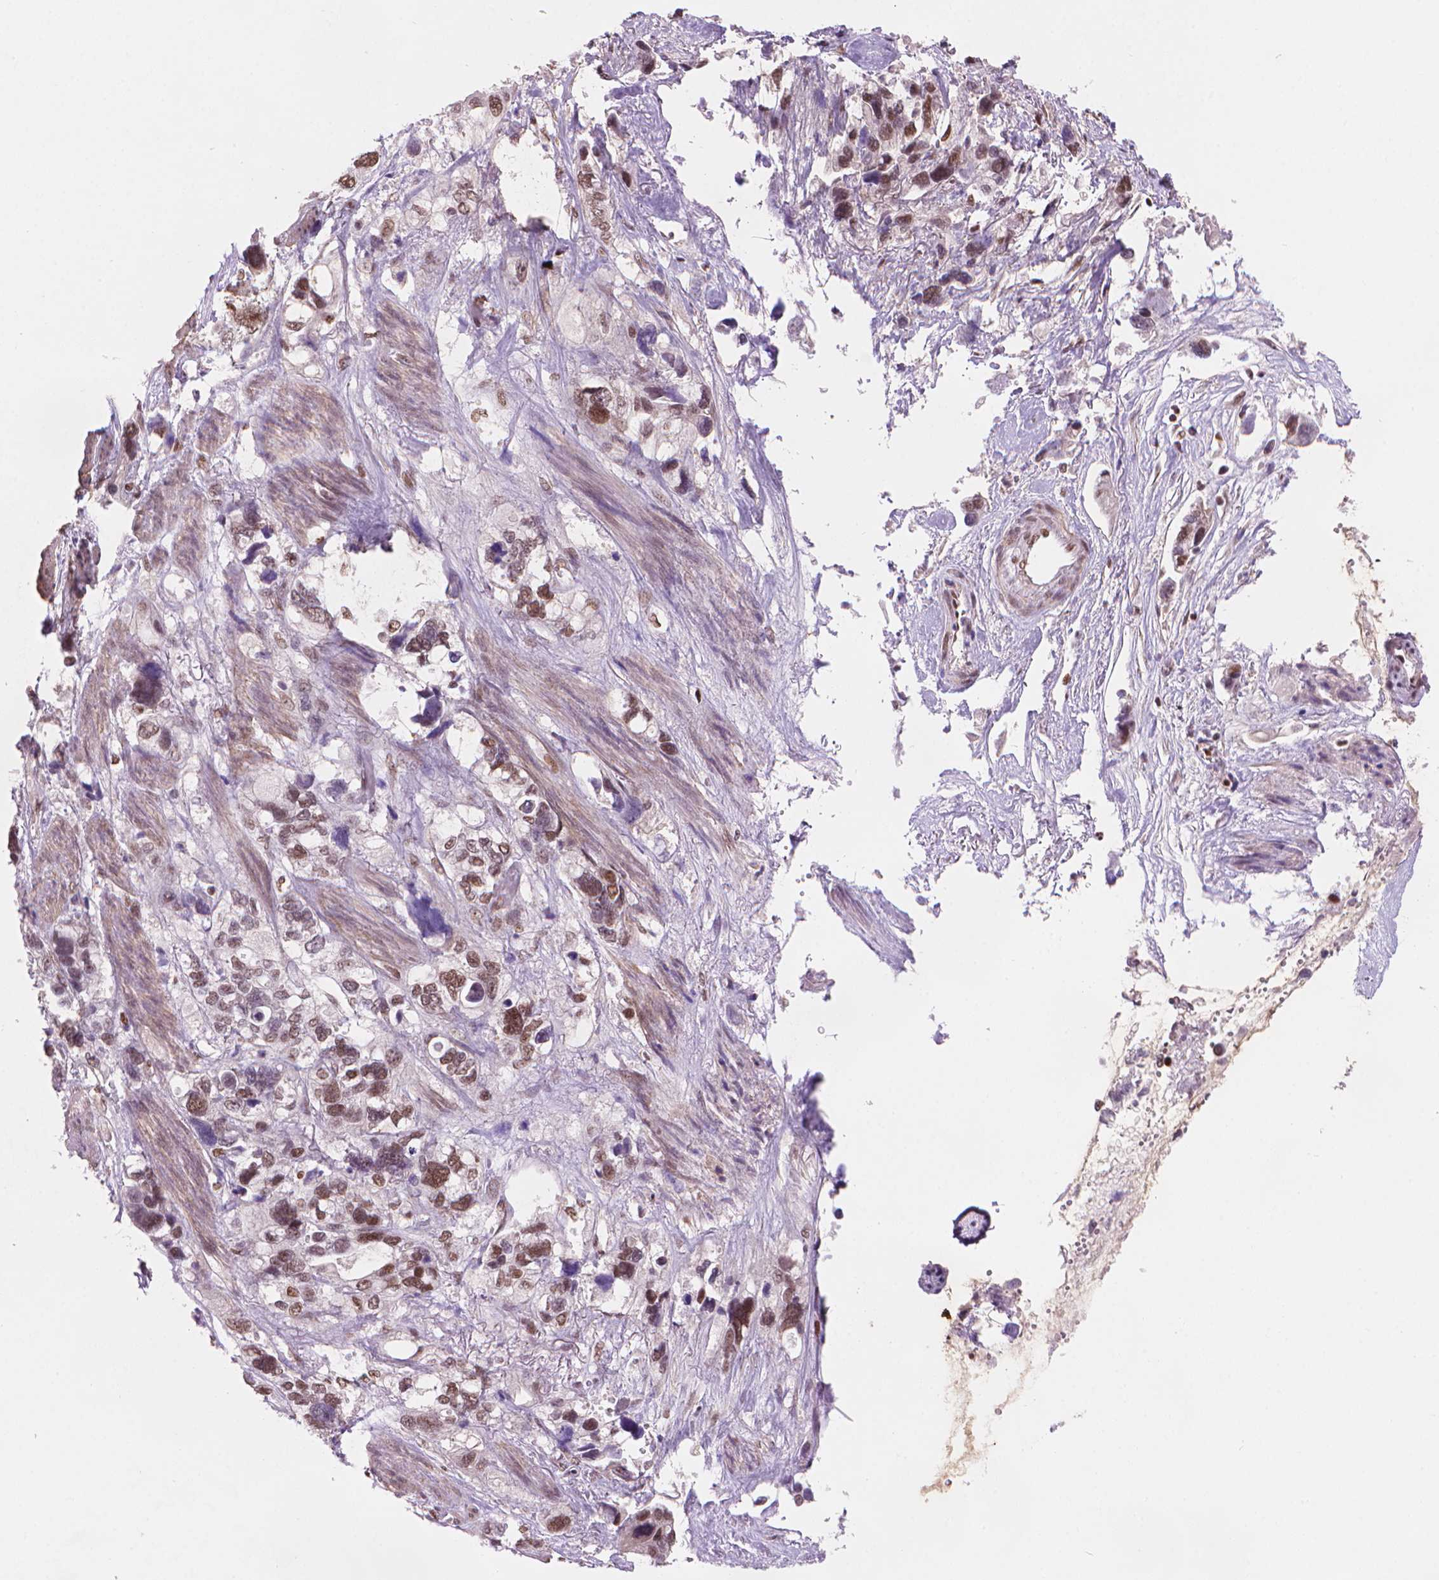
{"staining": {"intensity": "moderate", "quantity": ">75%", "location": "nuclear"}, "tissue": "stomach cancer", "cell_type": "Tumor cells", "image_type": "cancer", "snomed": [{"axis": "morphology", "description": "Adenocarcinoma, NOS"}, {"axis": "topography", "description": "Stomach, upper"}], "caption": "Moderate nuclear staining for a protein is appreciated in about >75% of tumor cells of adenocarcinoma (stomach) using immunohistochemistry.", "gene": "UBN1", "patient": {"sex": "female", "age": 81}}